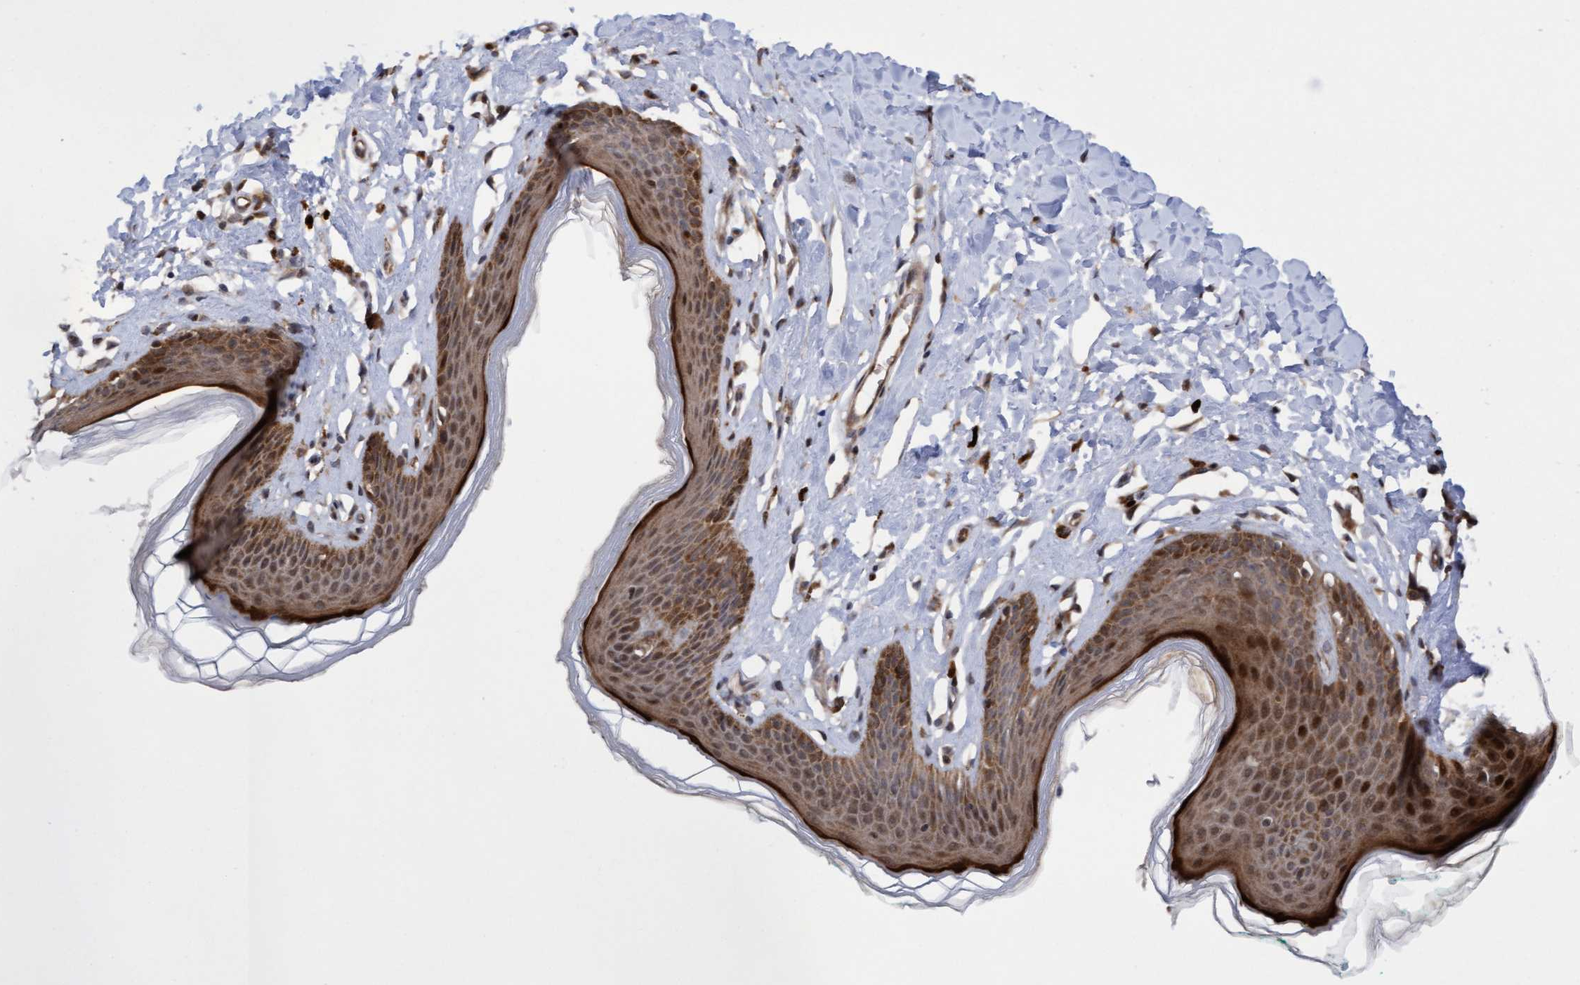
{"staining": {"intensity": "strong", "quantity": ">75%", "location": "cytoplasmic/membranous,nuclear"}, "tissue": "skin", "cell_type": "Epidermal cells", "image_type": "normal", "snomed": [{"axis": "morphology", "description": "Normal tissue, NOS"}, {"axis": "topography", "description": "Vulva"}], "caption": "Brown immunohistochemical staining in benign skin reveals strong cytoplasmic/membranous,nuclear expression in about >75% of epidermal cells.", "gene": "ITFG1", "patient": {"sex": "female", "age": 66}}